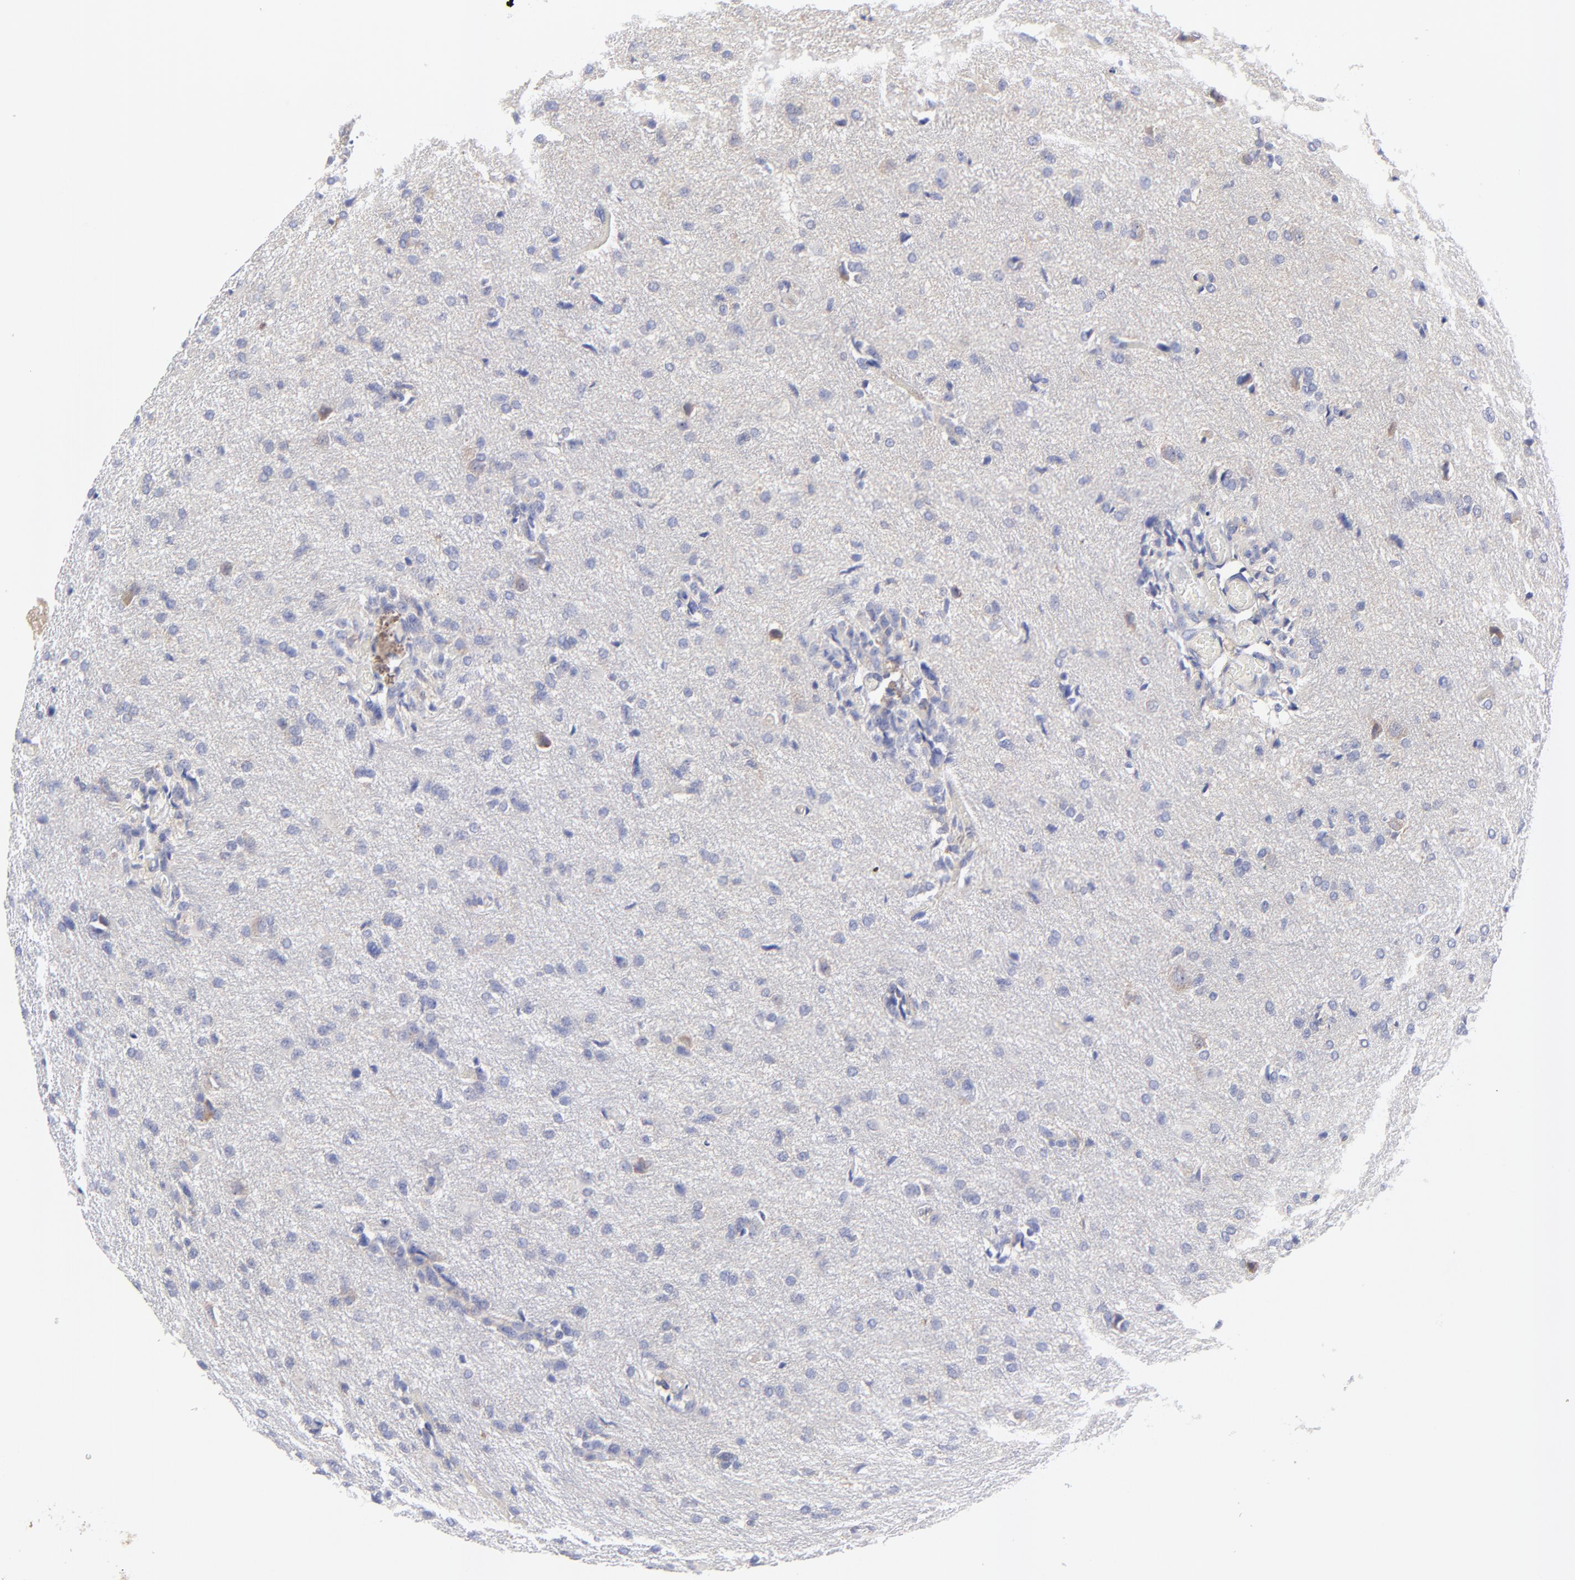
{"staining": {"intensity": "negative", "quantity": "none", "location": "none"}, "tissue": "glioma", "cell_type": "Tumor cells", "image_type": "cancer", "snomed": [{"axis": "morphology", "description": "Glioma, malignant, High grade"}, {"axis": "topography", "description": "Brain"}], "caption": "High magnification brightfield microscopy of glioma stained with DAB (brown) and counterstained with hematoxylin (blue): tumor cells show no significant staining.", "gene": "LHFPL1", "patient": {"sex": "male", "age": 68}}